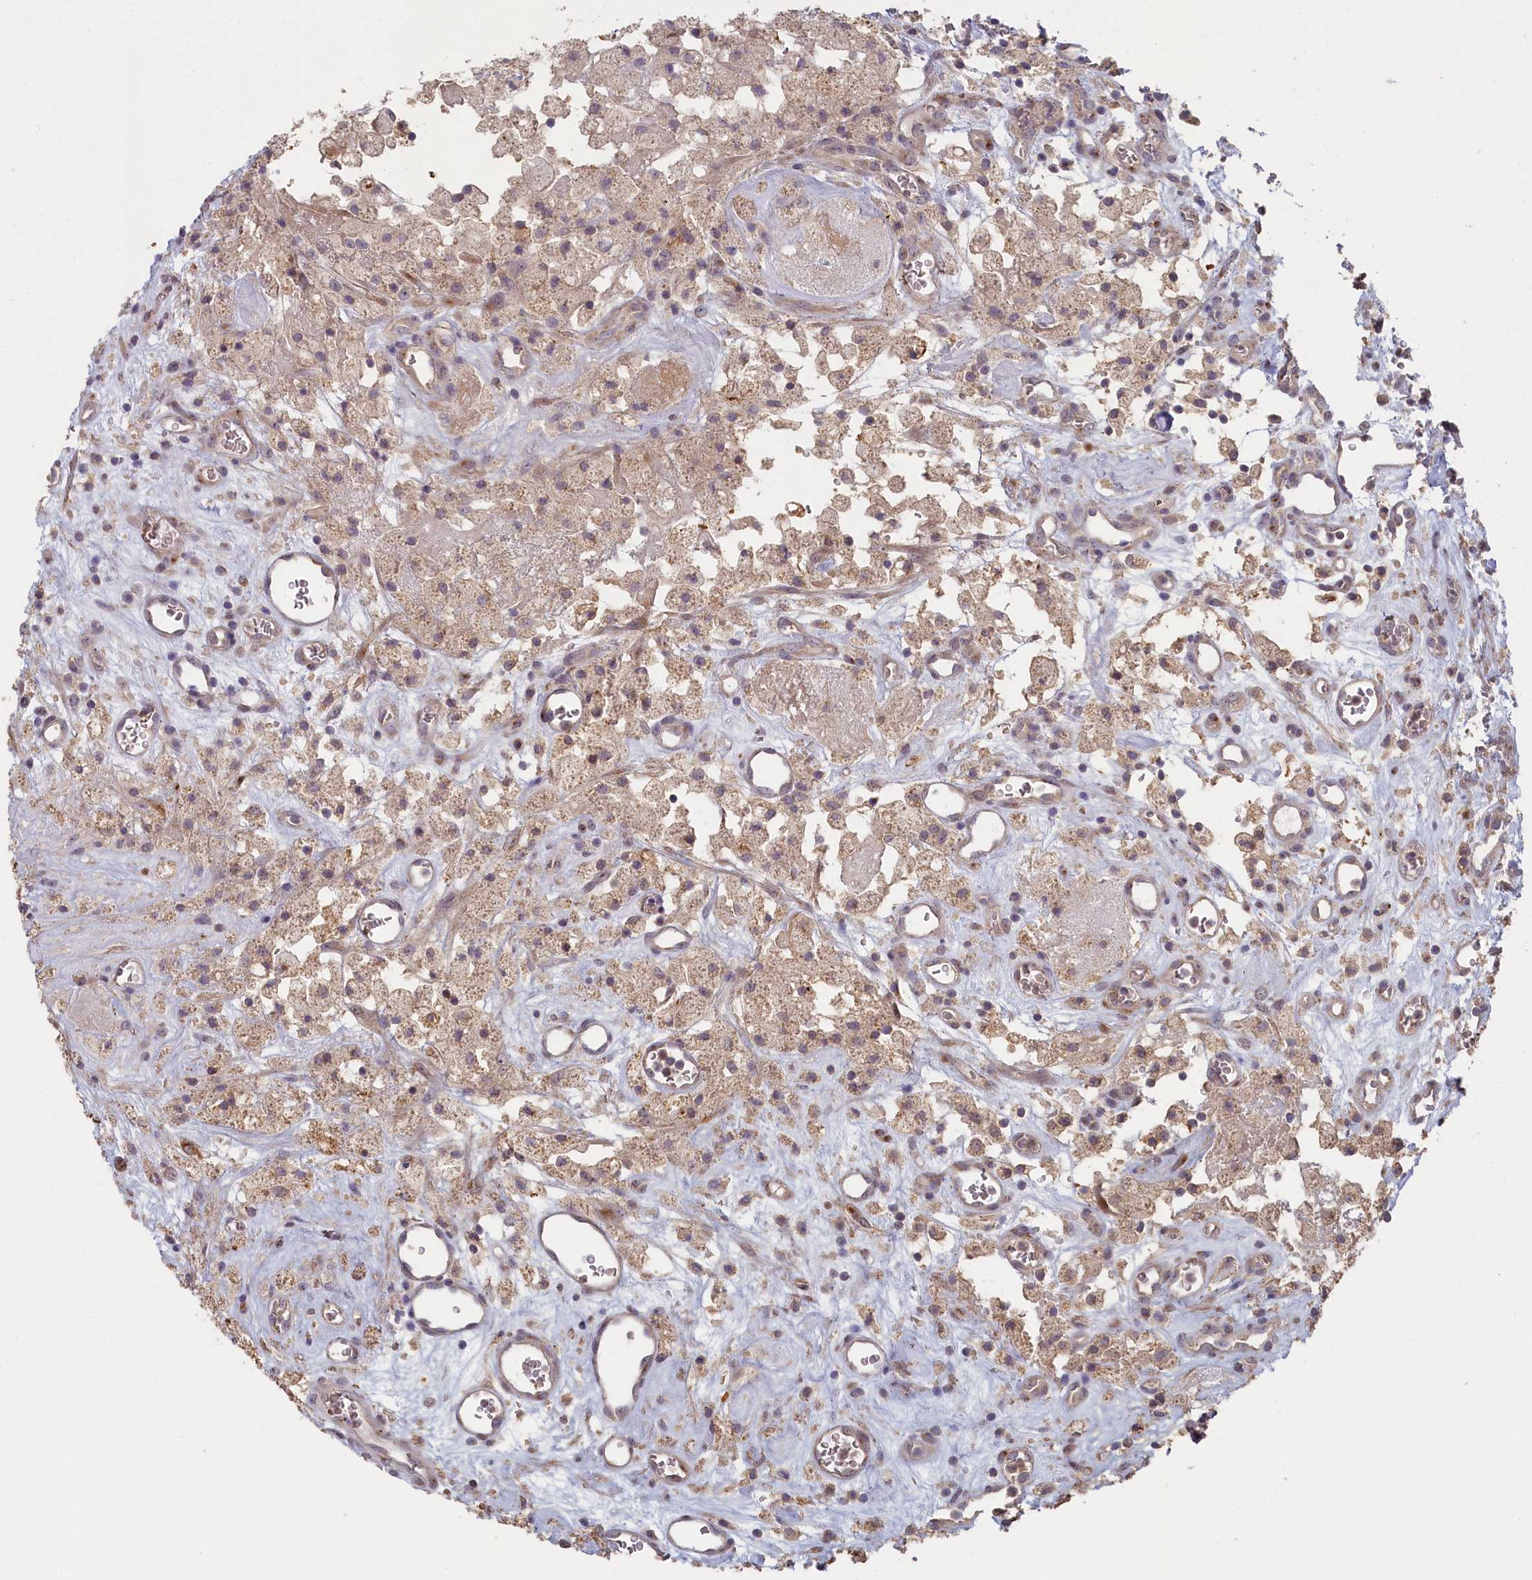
{"staining": {"intensity": "negative", "quantity": "none", "location": "none"}, "tissue": "glioma", "cell_type": "Tumor cells", "image_type": "cancer", "snomed": [{"axis": "morphology", "description": "Glioma, malignant, High grade"}, {"axis": "topography", "description": "Brain"}], "caption": "Glioma was stained to show a protein in brown. There is no significant staining in tumor cells. (Immunohistochemistry, brightfield microscopy, high magnification).", "gene": "STX16", "patient": {"sex": "male", "age": 76}}